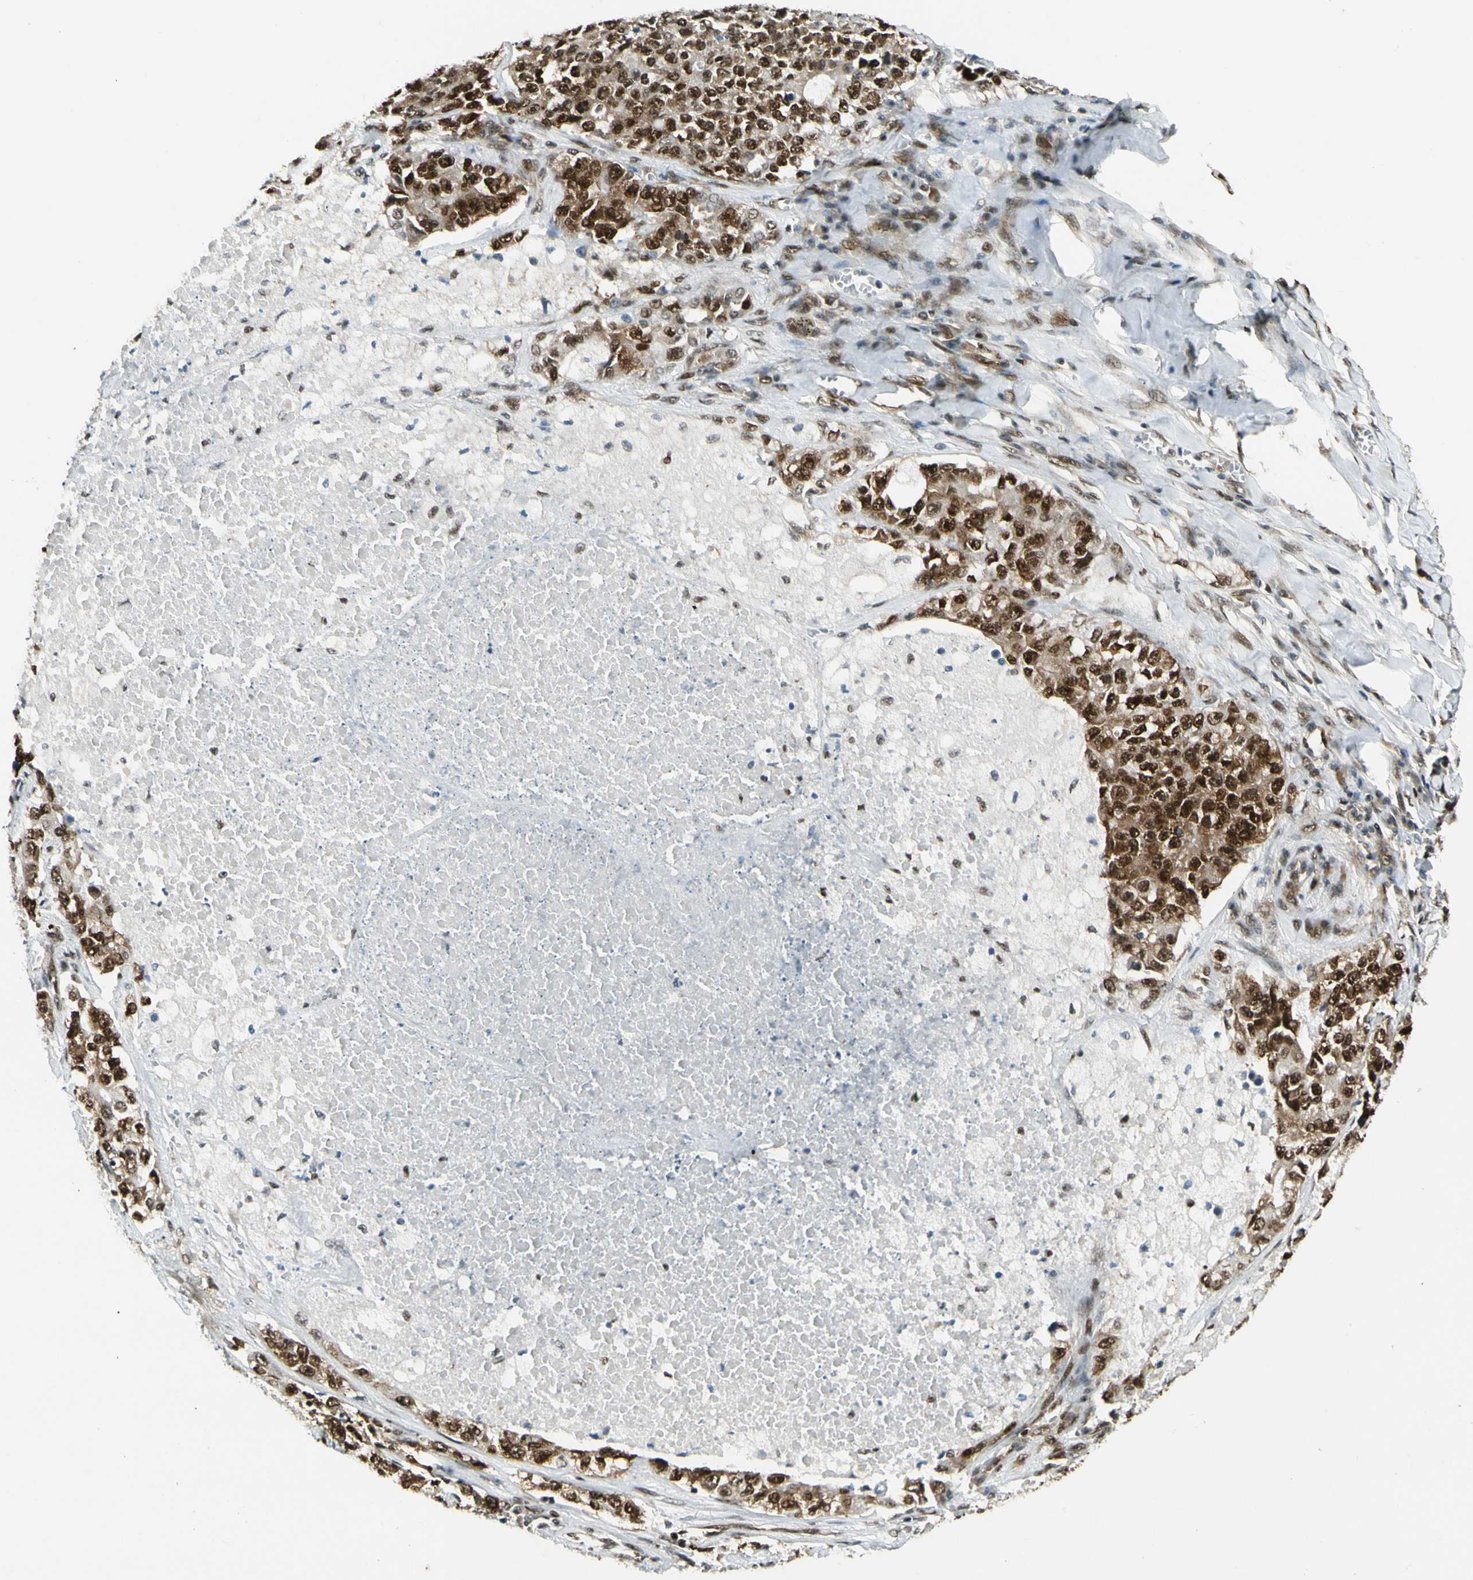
{"staining": {"intensity": "strong", "quantity": ">75%", "location": "cytoplasmic/membranous,nuclear"}, "tissue": "lung cancer", "cell_type": "Tumor cells", "image_type": "cancer", "snomed": [{"axis": "morphology", "description": "Adenocarcinoma, NOS"}, {"axis": "topography", "description": "Lung"}], "caption": "Immunohistochemistry micrograph of neoplastic tissue: lung adenocarcinoma stained using immunohistochemistry (IHC) displays high levels of strong protein expression localized specifically in the cytoplasmic/membranous and nuclear of tumor cells, appearing as a cytoplasmic/membranous and nuclear brown color.", "gene": "FUS", "patient": {"sex": "male", "age": 49}}